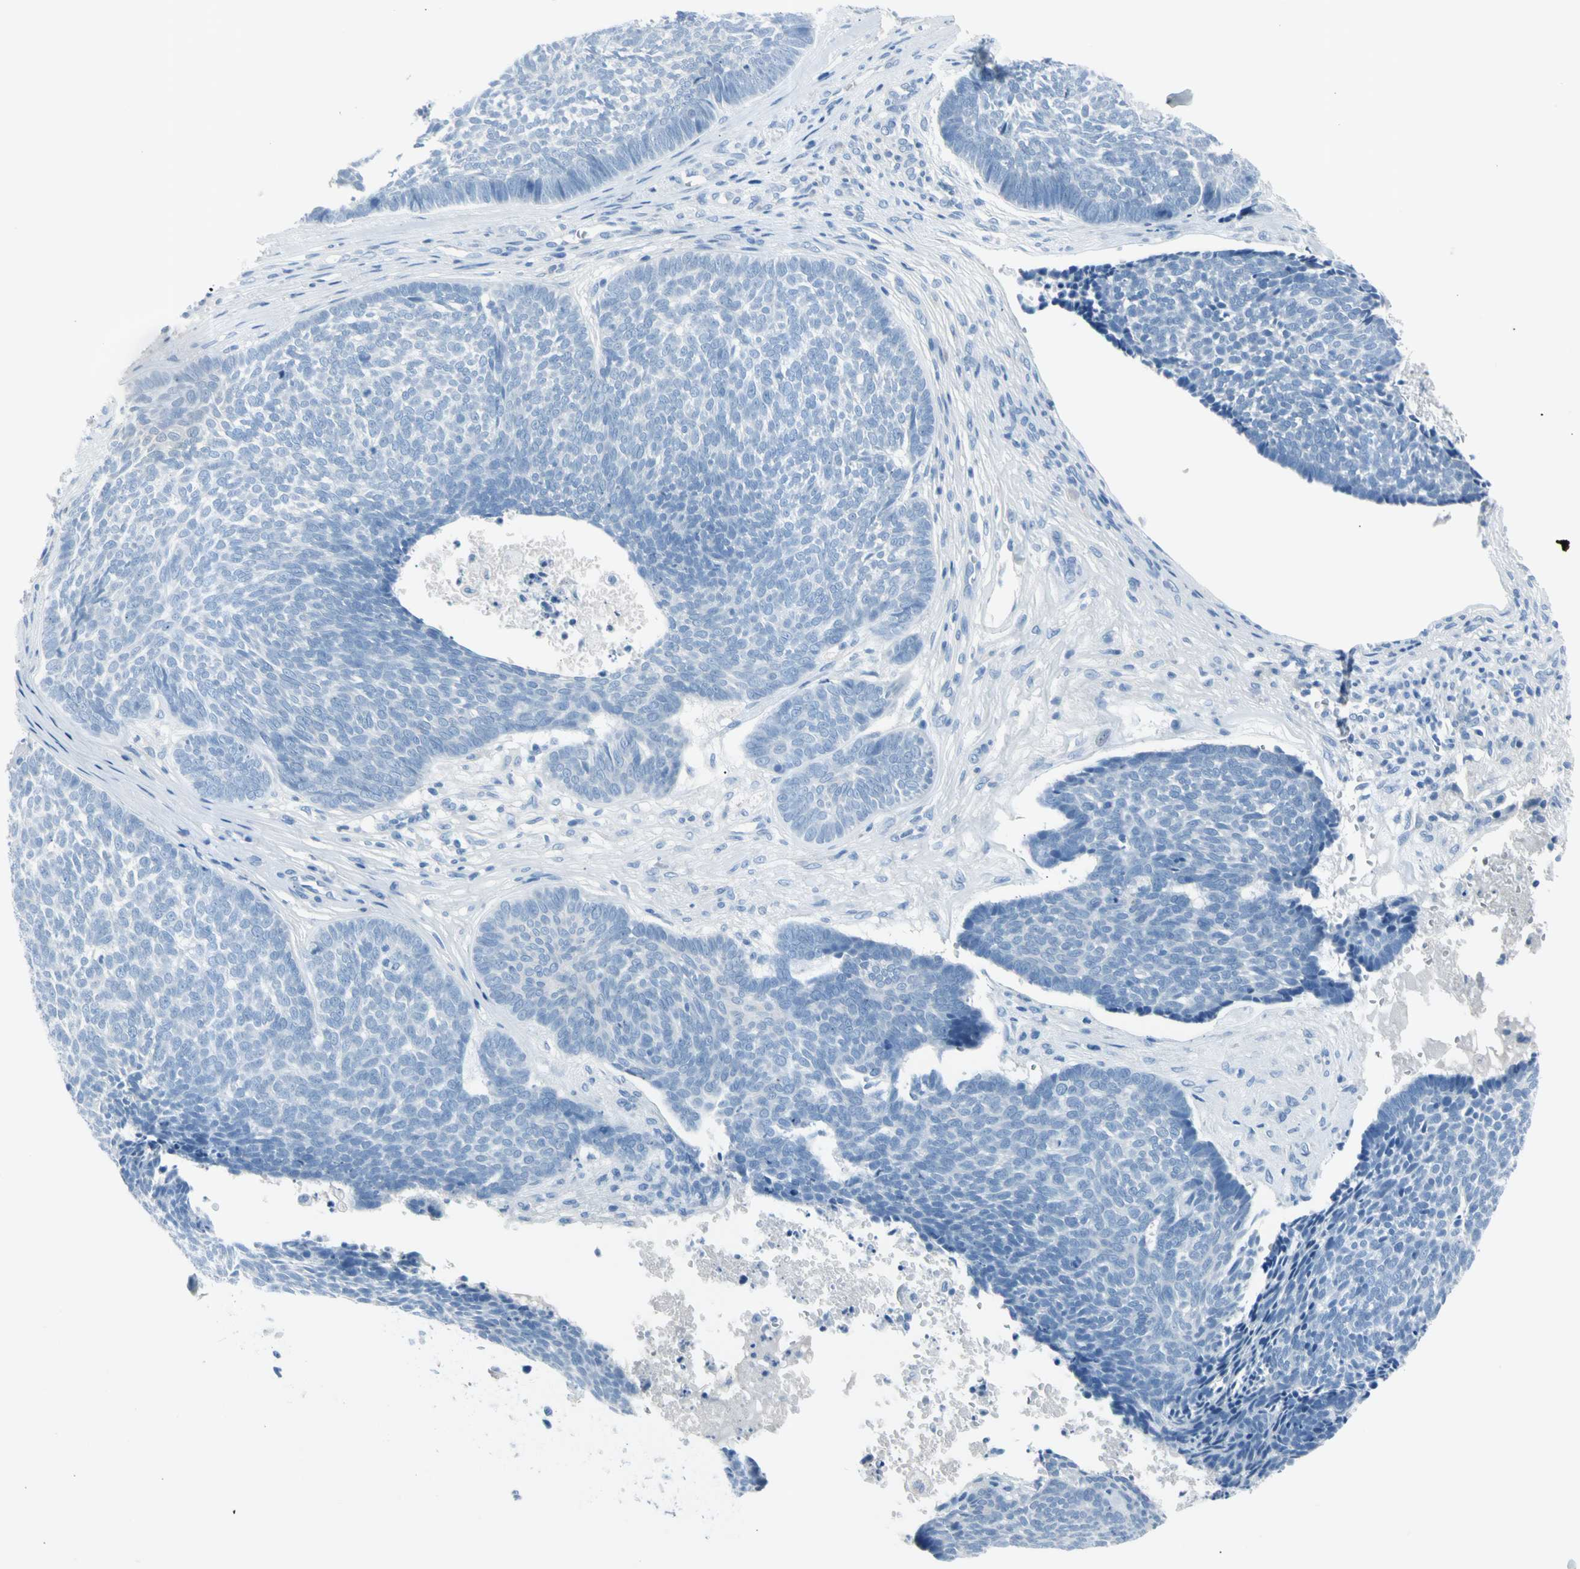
{"staining": {"intensity": "negative", "quantity": "none", "location": "none"}, "tissue": "skin cancer", "cell_type": "Tumor cells", "image_type": "cancer", "snomed": [{"axis": "morphology", "description": "Basal cell carcinoma"}, {"axis": "topography", "description": "Skin"}], "caption": "Tumor cells show no significant protein staining in skin cancer.", "gene": "TPO", "patient": {"sex": "male", "age": 84}}